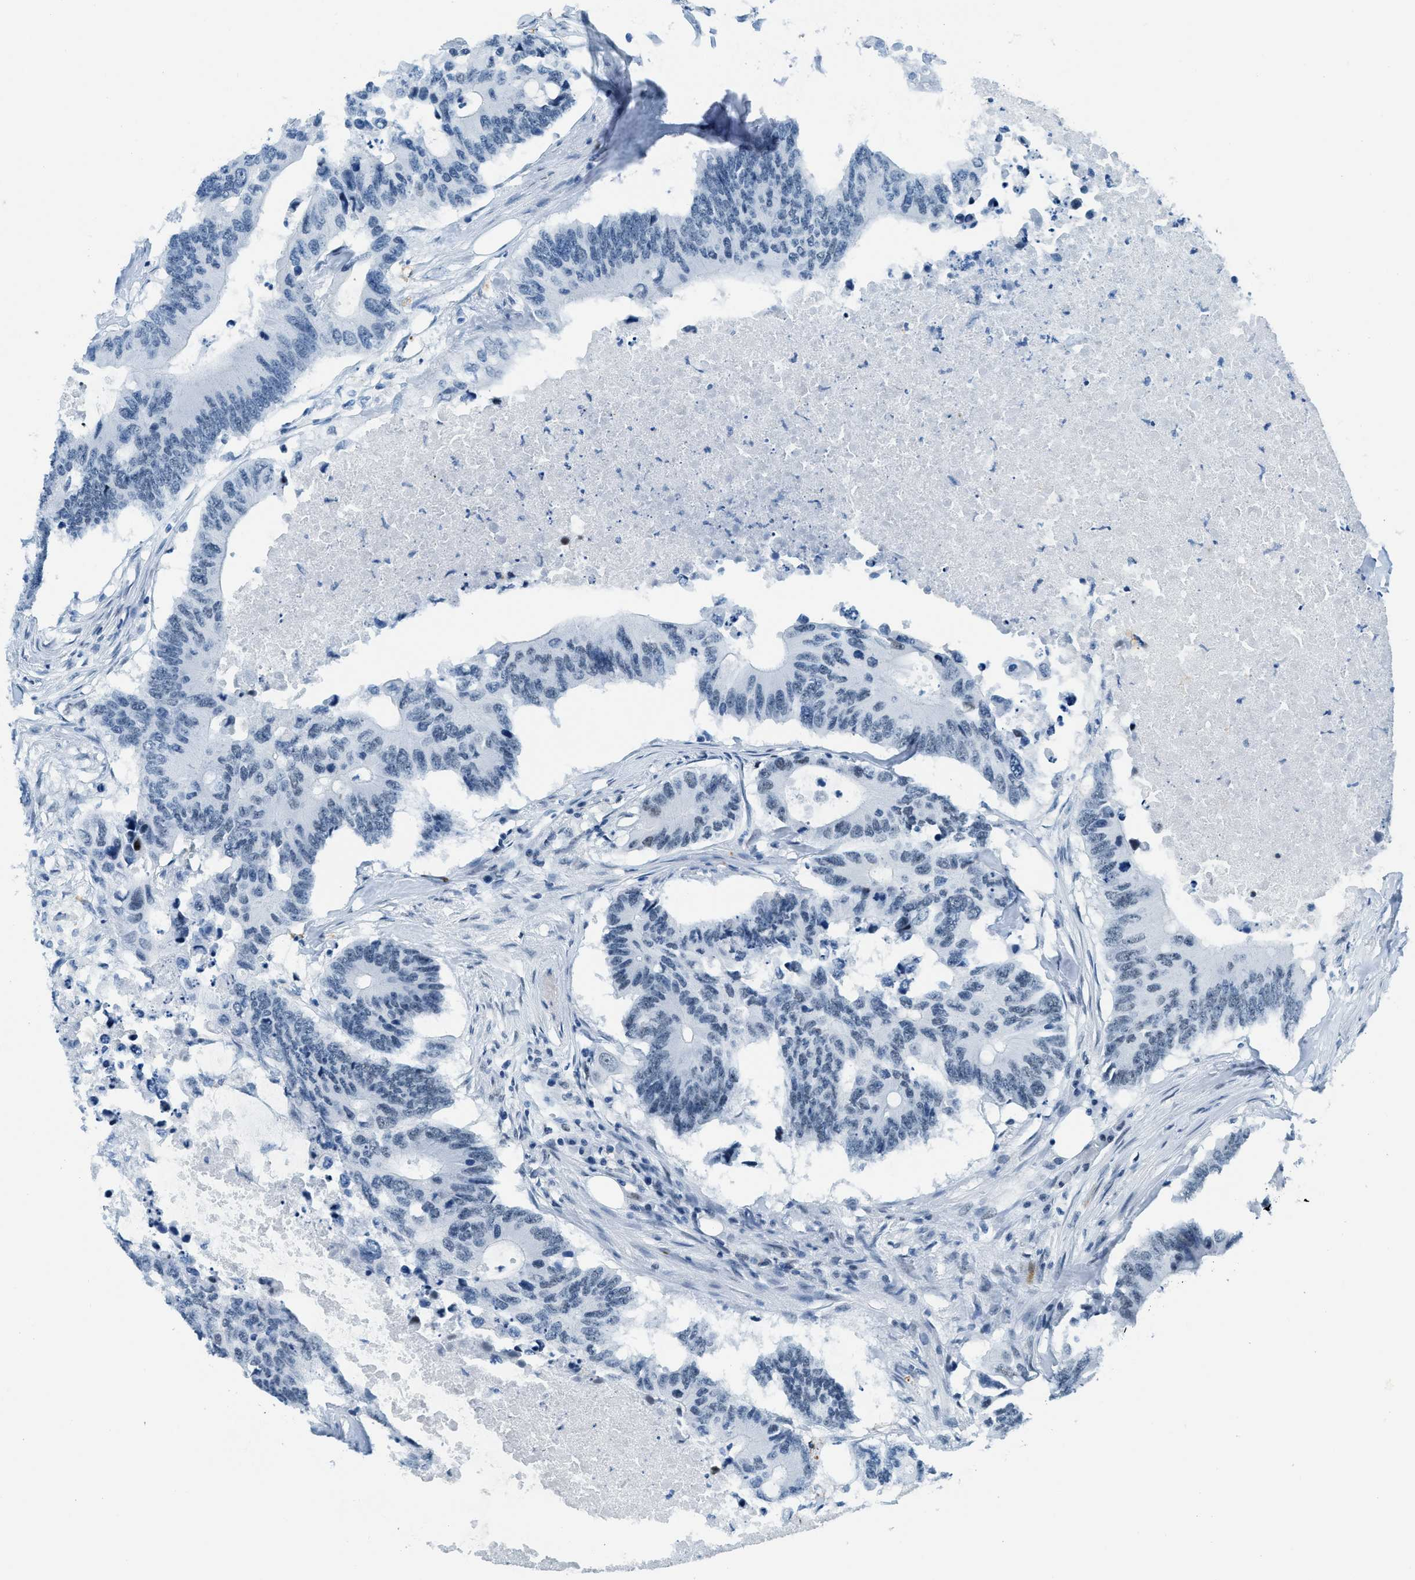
{"staining": {"intensity": "negative", "quantity": "none", "location": "none"}, "tissue": "colorectal cancer", "cell_type": "Tumor cells", "image_type": "cancer", "snomed": [{"axis": "morphology", "description": "Adenocarcinoma, NOS"}, {"axis": "topography", "description": "Colon"}], "caption": "This image is of colorectal adenocarcinoma stained with immunohistochemistry (IHC) to label a protein in brown with the nuclei are counter-stained blue. There is no staining in tumor cells. The staining is performed using DAB (3,3'-diaminobenzidine) brown chromogen with nuclei counter-stained in using hematoxylin.", "gene": "PLA2G2A", "patient": {"sex": "male", "age": 71}}